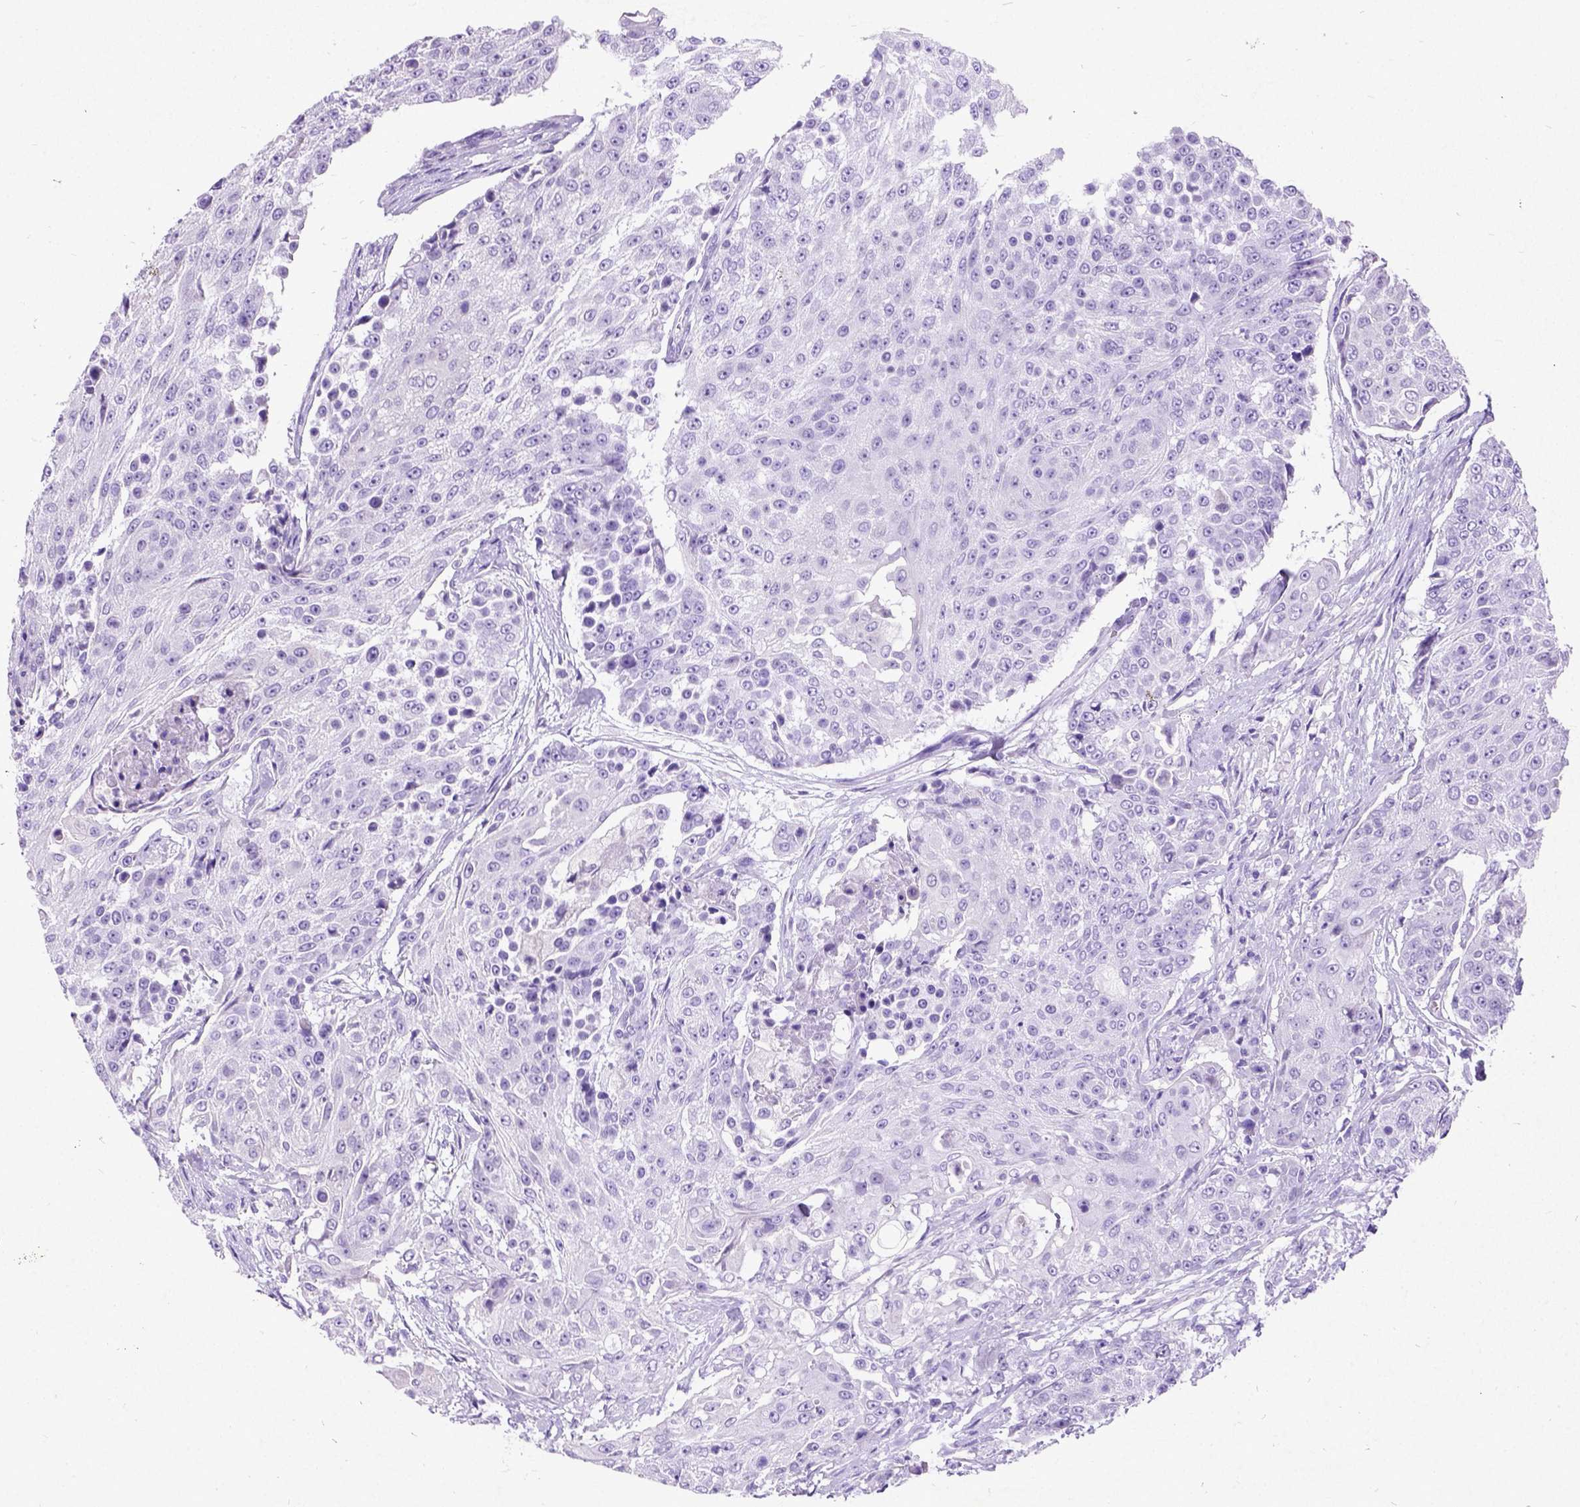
{"staining": {"intensity": "negative", "quantity": "none", "location": "none"}, "tissue": "urothelial cancer", "cell_type": "Tumor cells", "image_type": "cancer", "snomed": [{"axis": "morphology", "description": "Urothelial carcinoma, High grade"}, {"axis": "topography", "description": "Urinary bladder"}], "caption": "Immunohistochemical staining of human urothelial cancer demonstrates no significant expression in tumor cells.", "gene": "NEUROD4", "patient": {"sex": "female", "age": 63}}